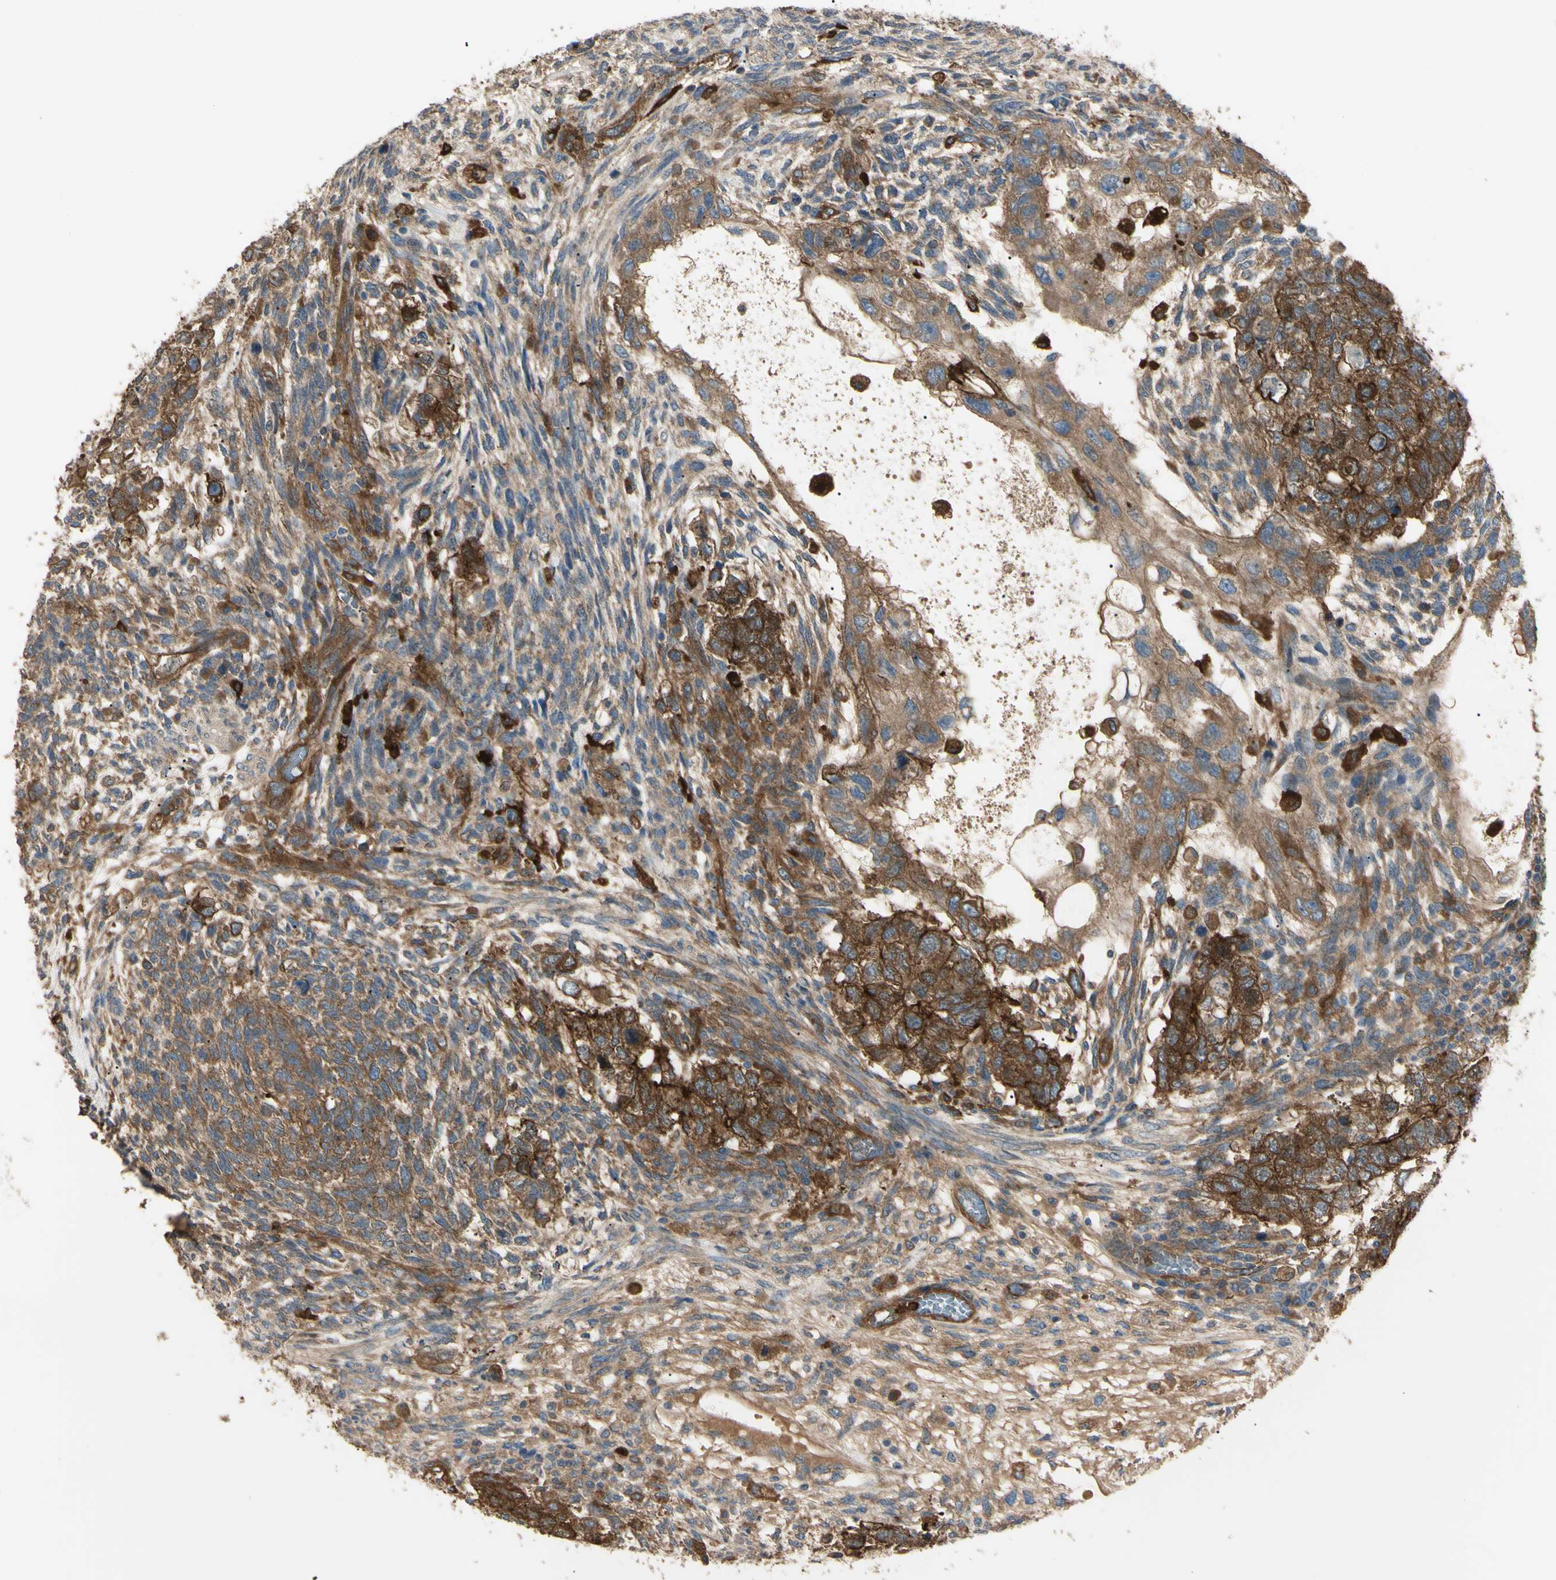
{"staining": {"intensity": "strong", "quantity": ">75%", "location": "cytoplasmic/membranous"}, "tissue": "testis cancer", "cell_type": "Tumor cells", "image_type": "cancer", "snomed": [{"axis": "morphology", "description": "Normal tissue, NOS"}, {"axis": "morphology", "description": "Carcinoma, Embryonal, NOS"}, {"axis": "topography", "description": "Testis"}], "caption": "Testis cancer (embryonal carcinoma) stained with a brown dye shows strong cytoplasmic/membranous positive expression in about >75% of tumor cells.", "gene": "PTPN12", "patient": {"sex": "male", "age": 36}}